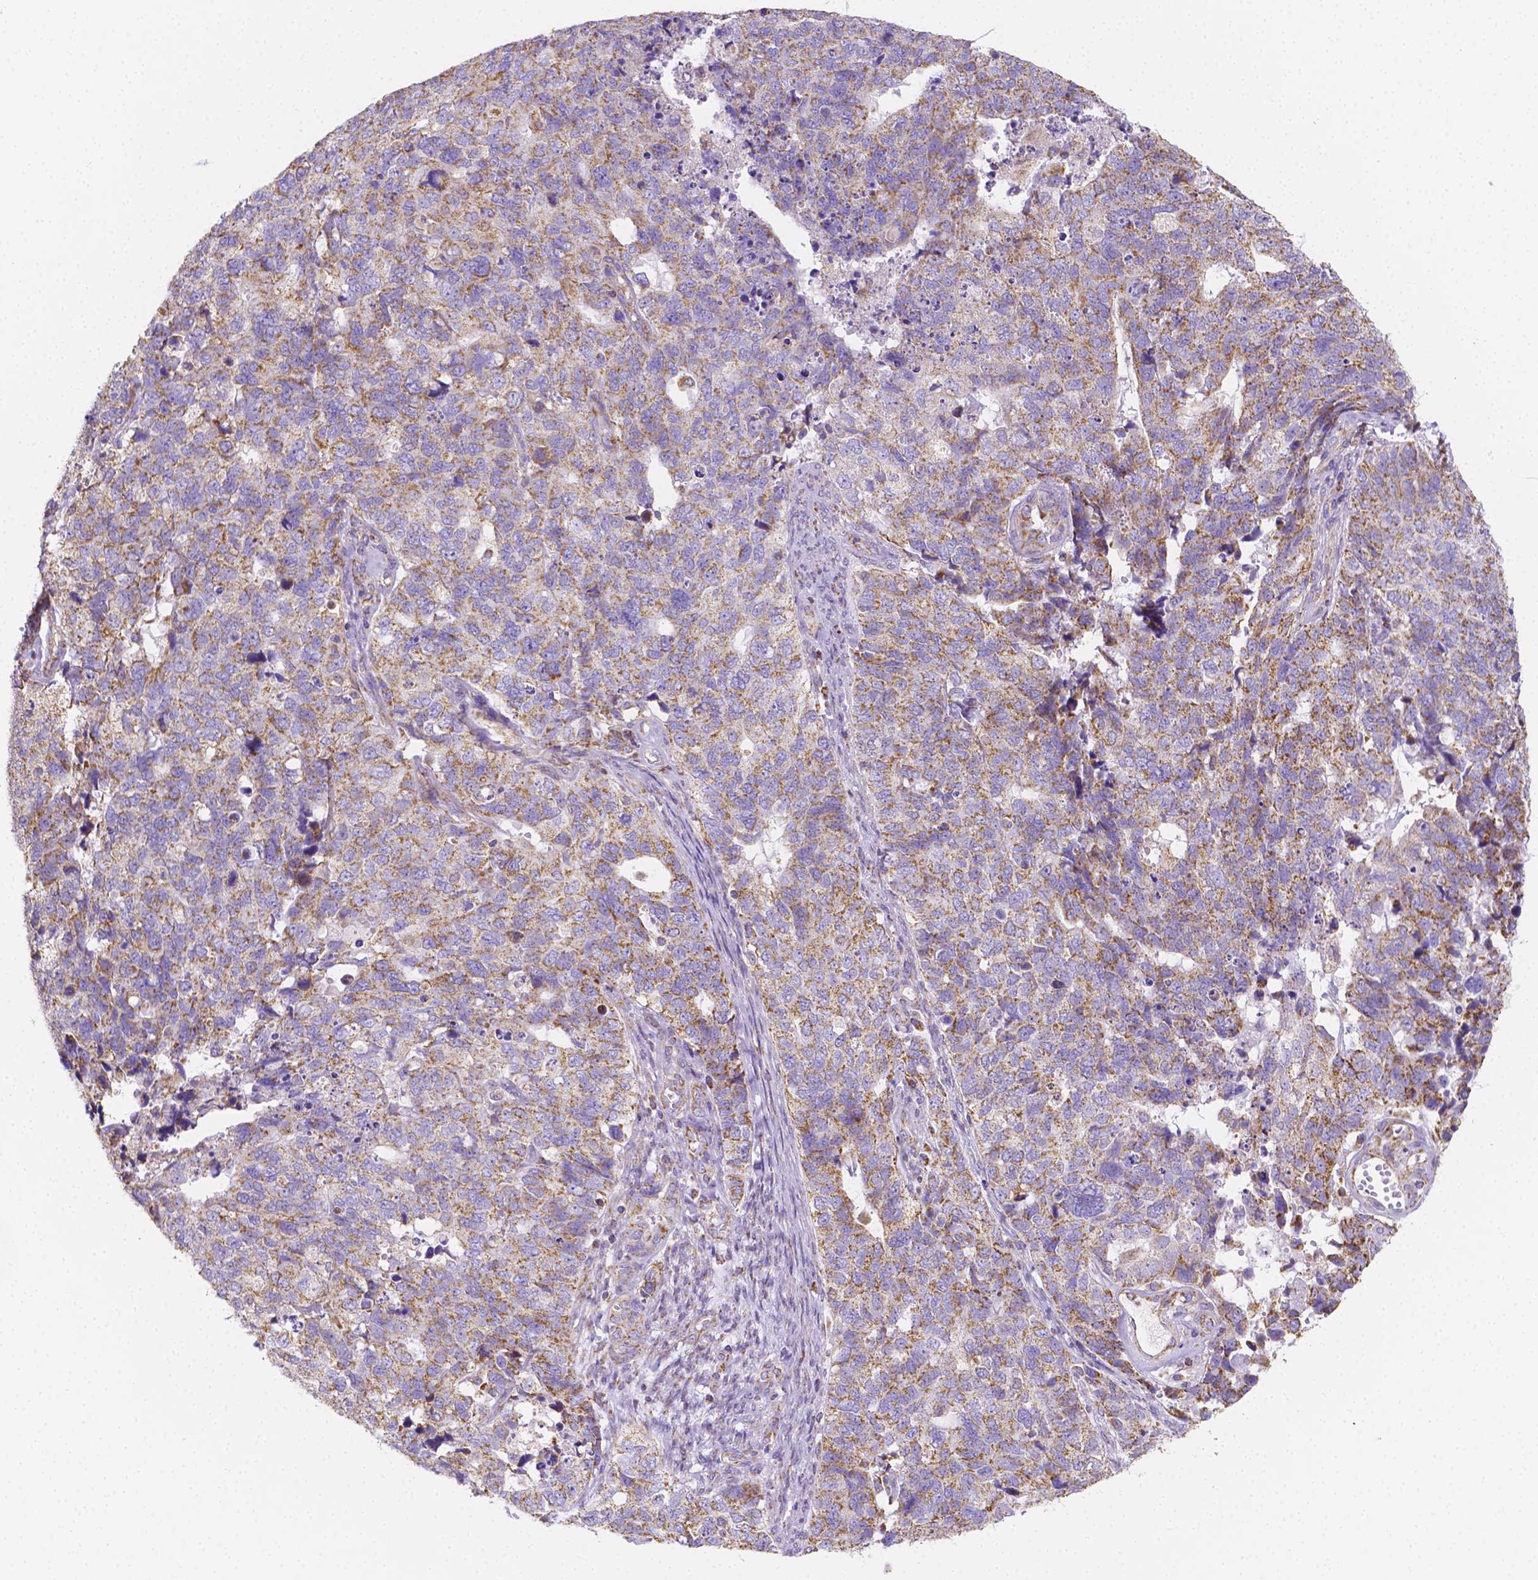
{"staining": {"intensity": "moderate", "quantity": ">75%", "location": "cytoplasmic/membranous"}, "tissue": "cervical cancer", "cell_type": "Tumor cells", "image_type": "cancer", "snomed": [{"axis": "morphology", "description": "Squamous cell carcinoma, NOS"}, {"axis": "topography", "description": "Cervix"}], "caption": "High-power microscopy captured an immunohistochemistry micrograph of cervical squamous cell carcinoma, revealing moderate cytoplasmic/membranous expression in approximately >75% of tumor cells. (Brightfield microscopy of DAB IHC at high magnification).", "gene": "SGTB", "patient": {"sex": "female", "age": 63}}